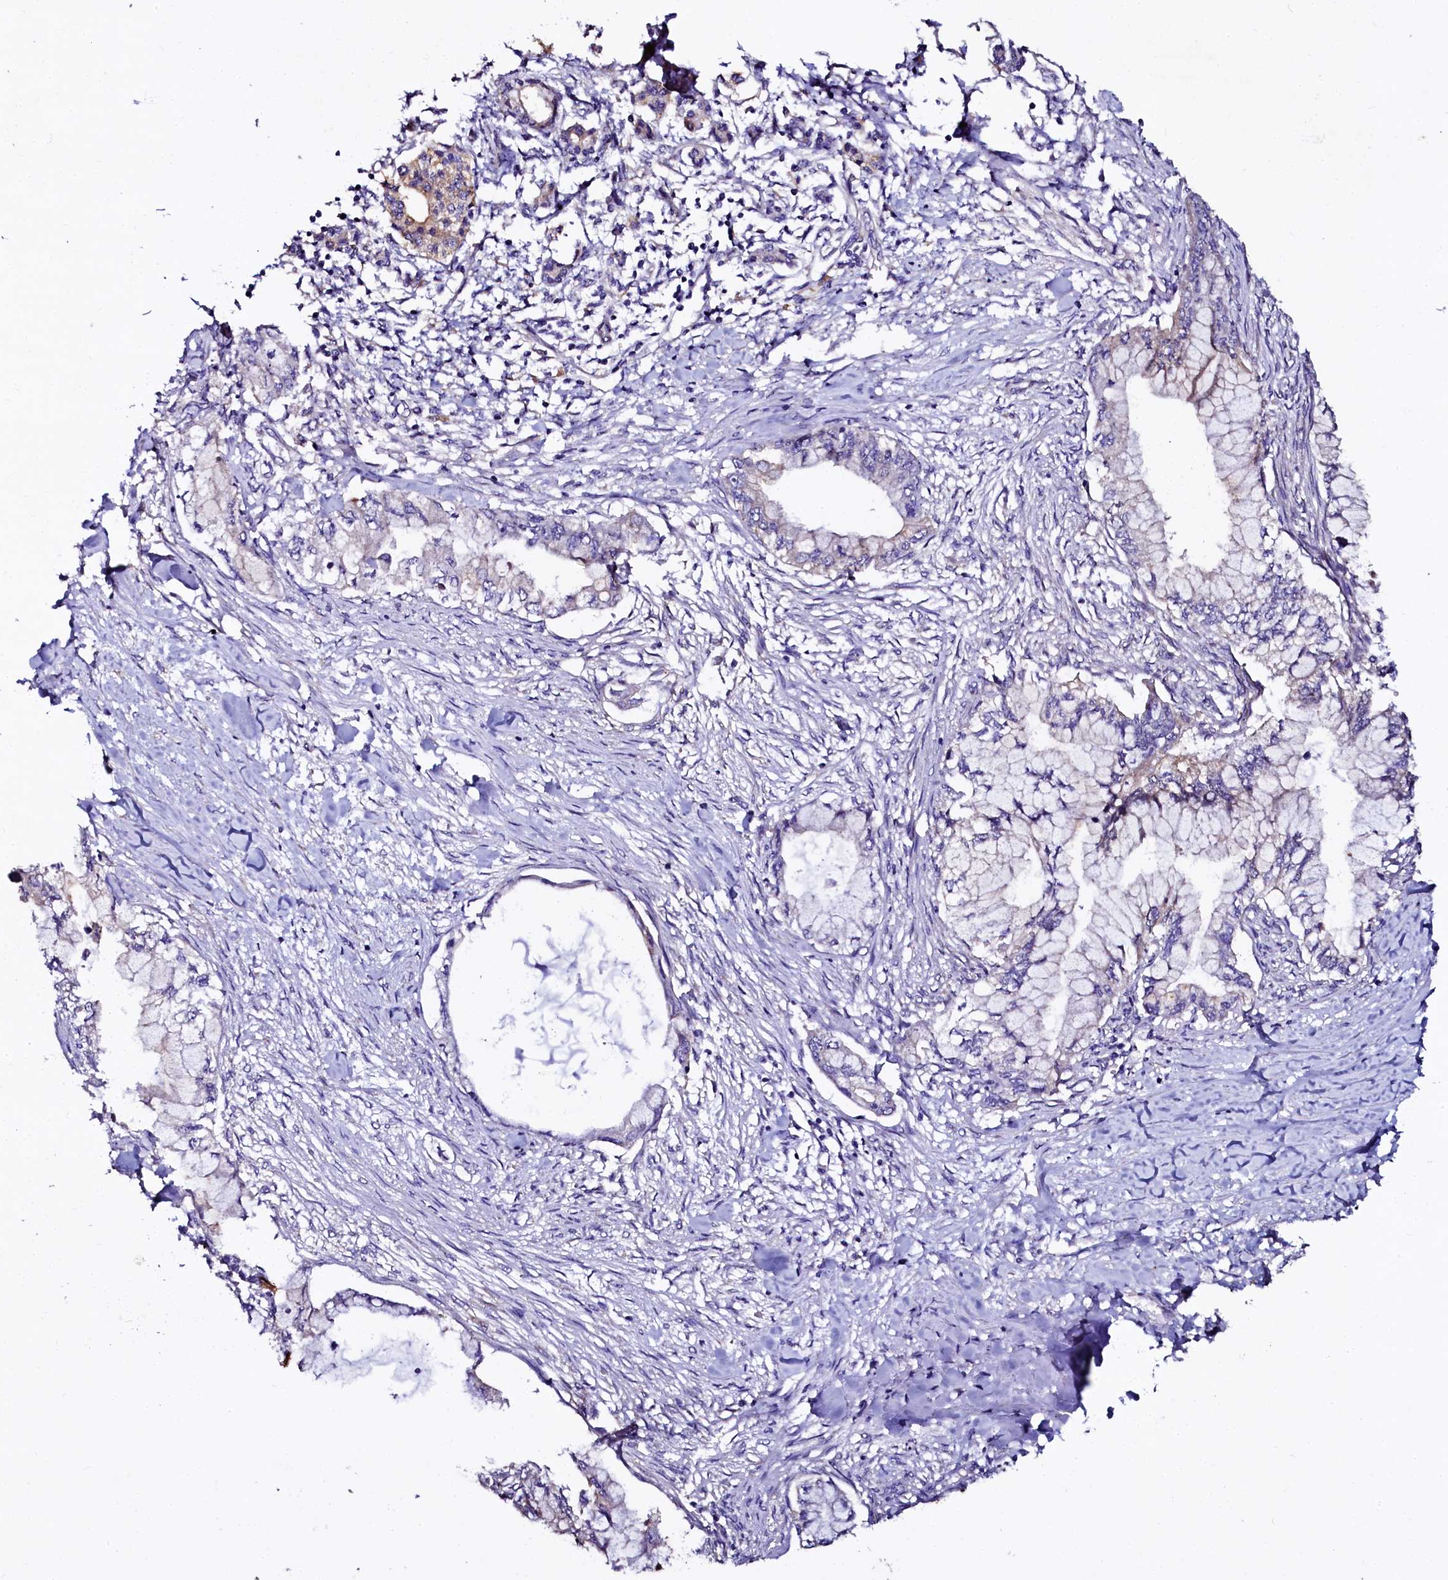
{"staining": {"intensity": "negative", "quantity": "none", "location": "none"}, "tissue": "pancreatic cancer", "cell_type": "Tumor cells", "image_type": "cancer", "snomed": [{"axis": "morphology", "description": "Adenocarcinoma, NOS"}, {"axis": "topography", "description": "Pancreas"}], "caption": "DAB immunohistochemical staining of pancreatic adenocarcinoma reveals no significant expression in tumor cells.", "gene": "APPL2", "patient": {"sex": "female", "age": 78}}